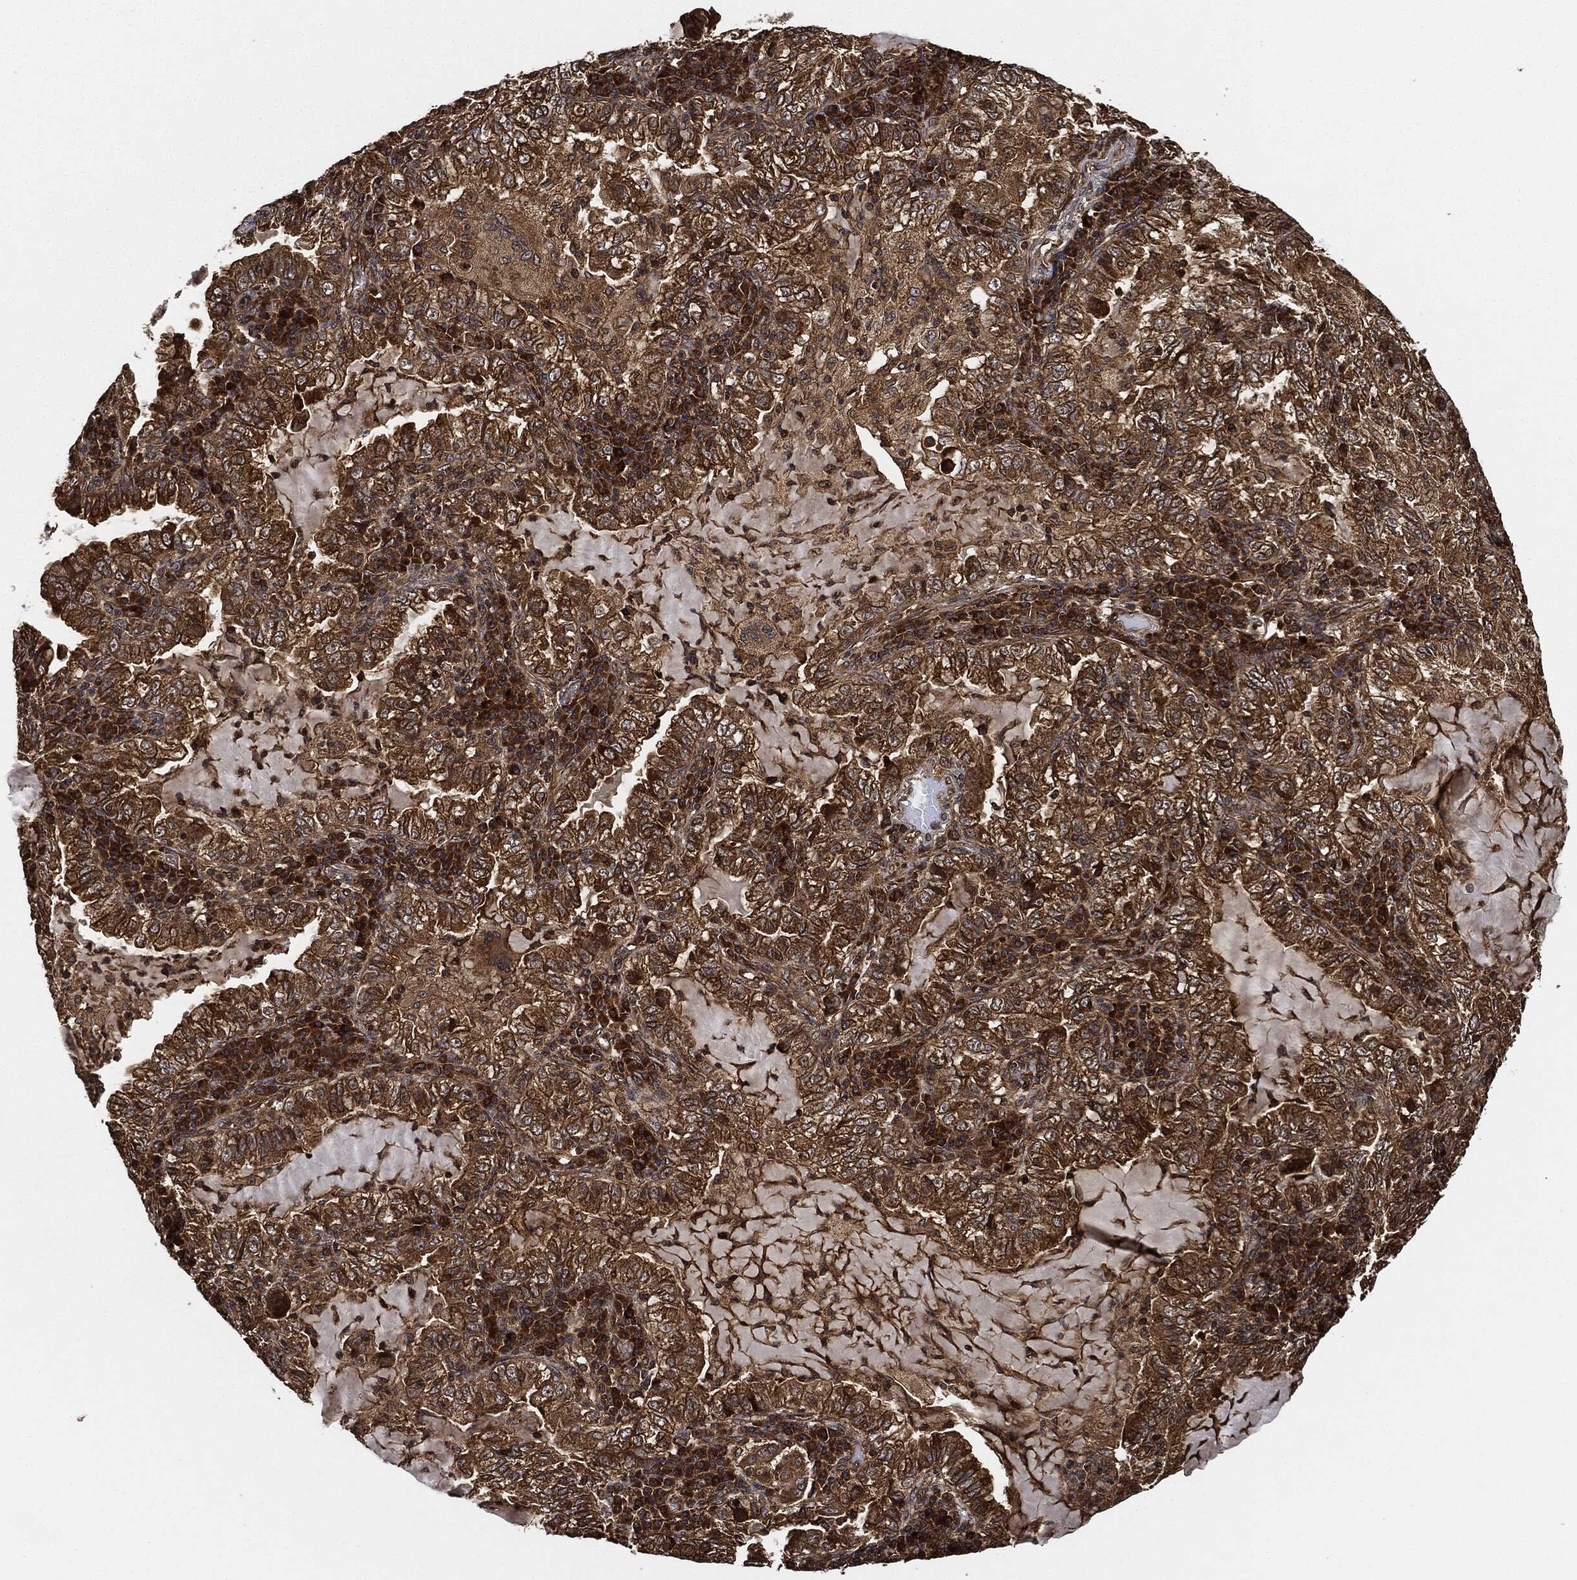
{"staining": {"intensity": "strong", "quantity": ">75%", "location": "cytoplasmic/membranous"}, "tissue": "lung cancer", "cell_type": "Tumor cells", "image_type": "cancer", "snomed": [{"axis": "morphology", "description": "Adenocarcinoma, NOS"}, {"axis": "topography", "description": "Lung"}], "caption": "This micrograph demonstrates lung adenocarcinoma stained with immunohistochemistry to label a protein in brown. The cytoplasmic/membranous of tumor cells show strong positivity for the protein. Nuclei are counter-stained blue.", "gene": "CEP290", "patient": {"sex": "female", "age": 73}}